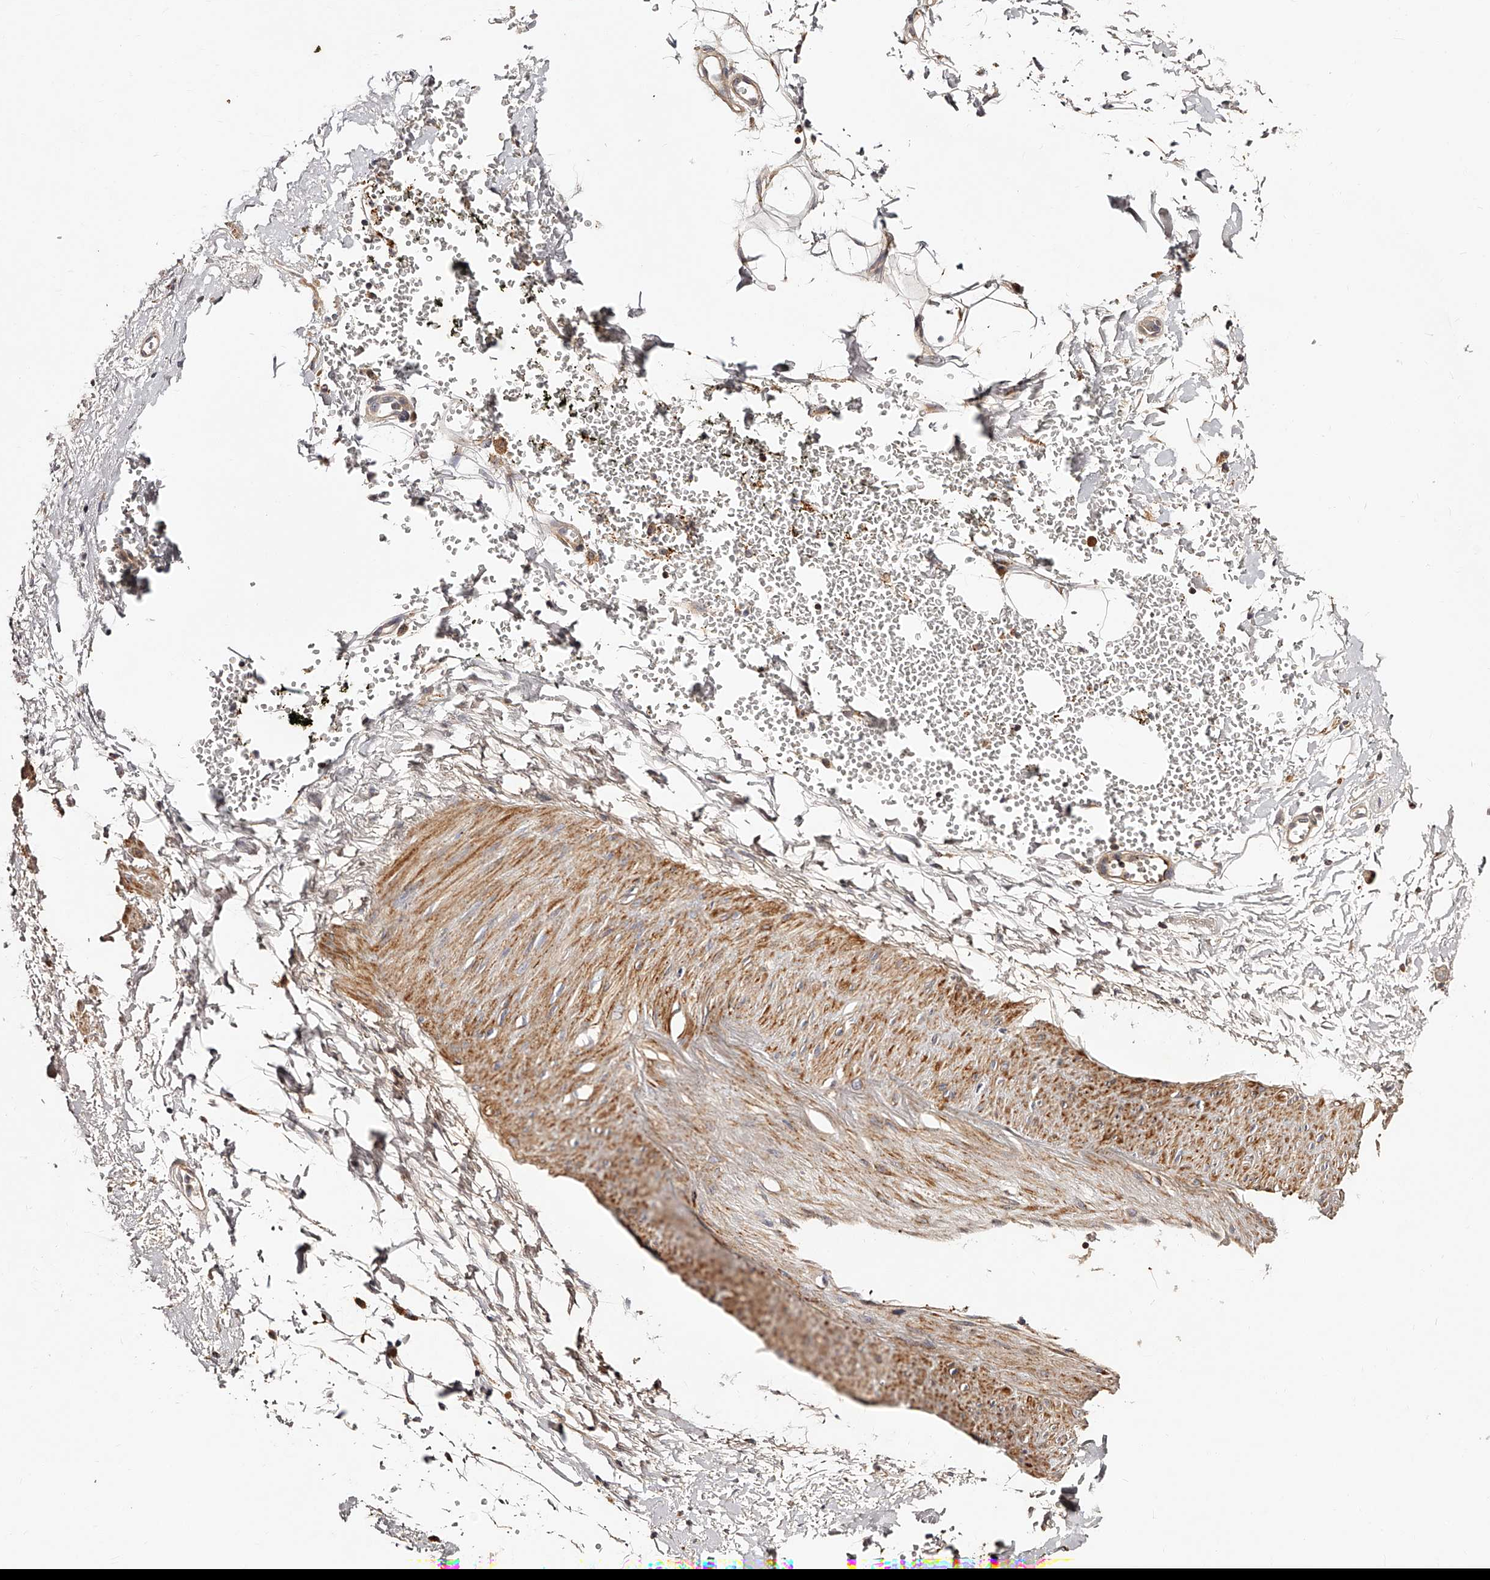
{"staining": {"intensity": "strong", "quantity": ">75%", "location": "cytoplasmic/membranous"}, "tissue": "soft tissue", "cell_type": "Chondrocytes", "image_type": "normal", "snomed": [{"axis": "morphology", "description": "Normal tissue, NOS"}, {"axis": "morphology", "description": "Adenocarcinoma, NOS"}, {"axis": "topography", "description": "Pancreas"}, {"axis": "topography", "description": "Peripheral nerve tissue"}], "caption": "A brown stain shows strong cytoplasmic/membranous staining of a protein in chondrocytes of benign human soft tissue.", "gene": "ZNF502", "patient": {"sex": "male", "age": 59}}